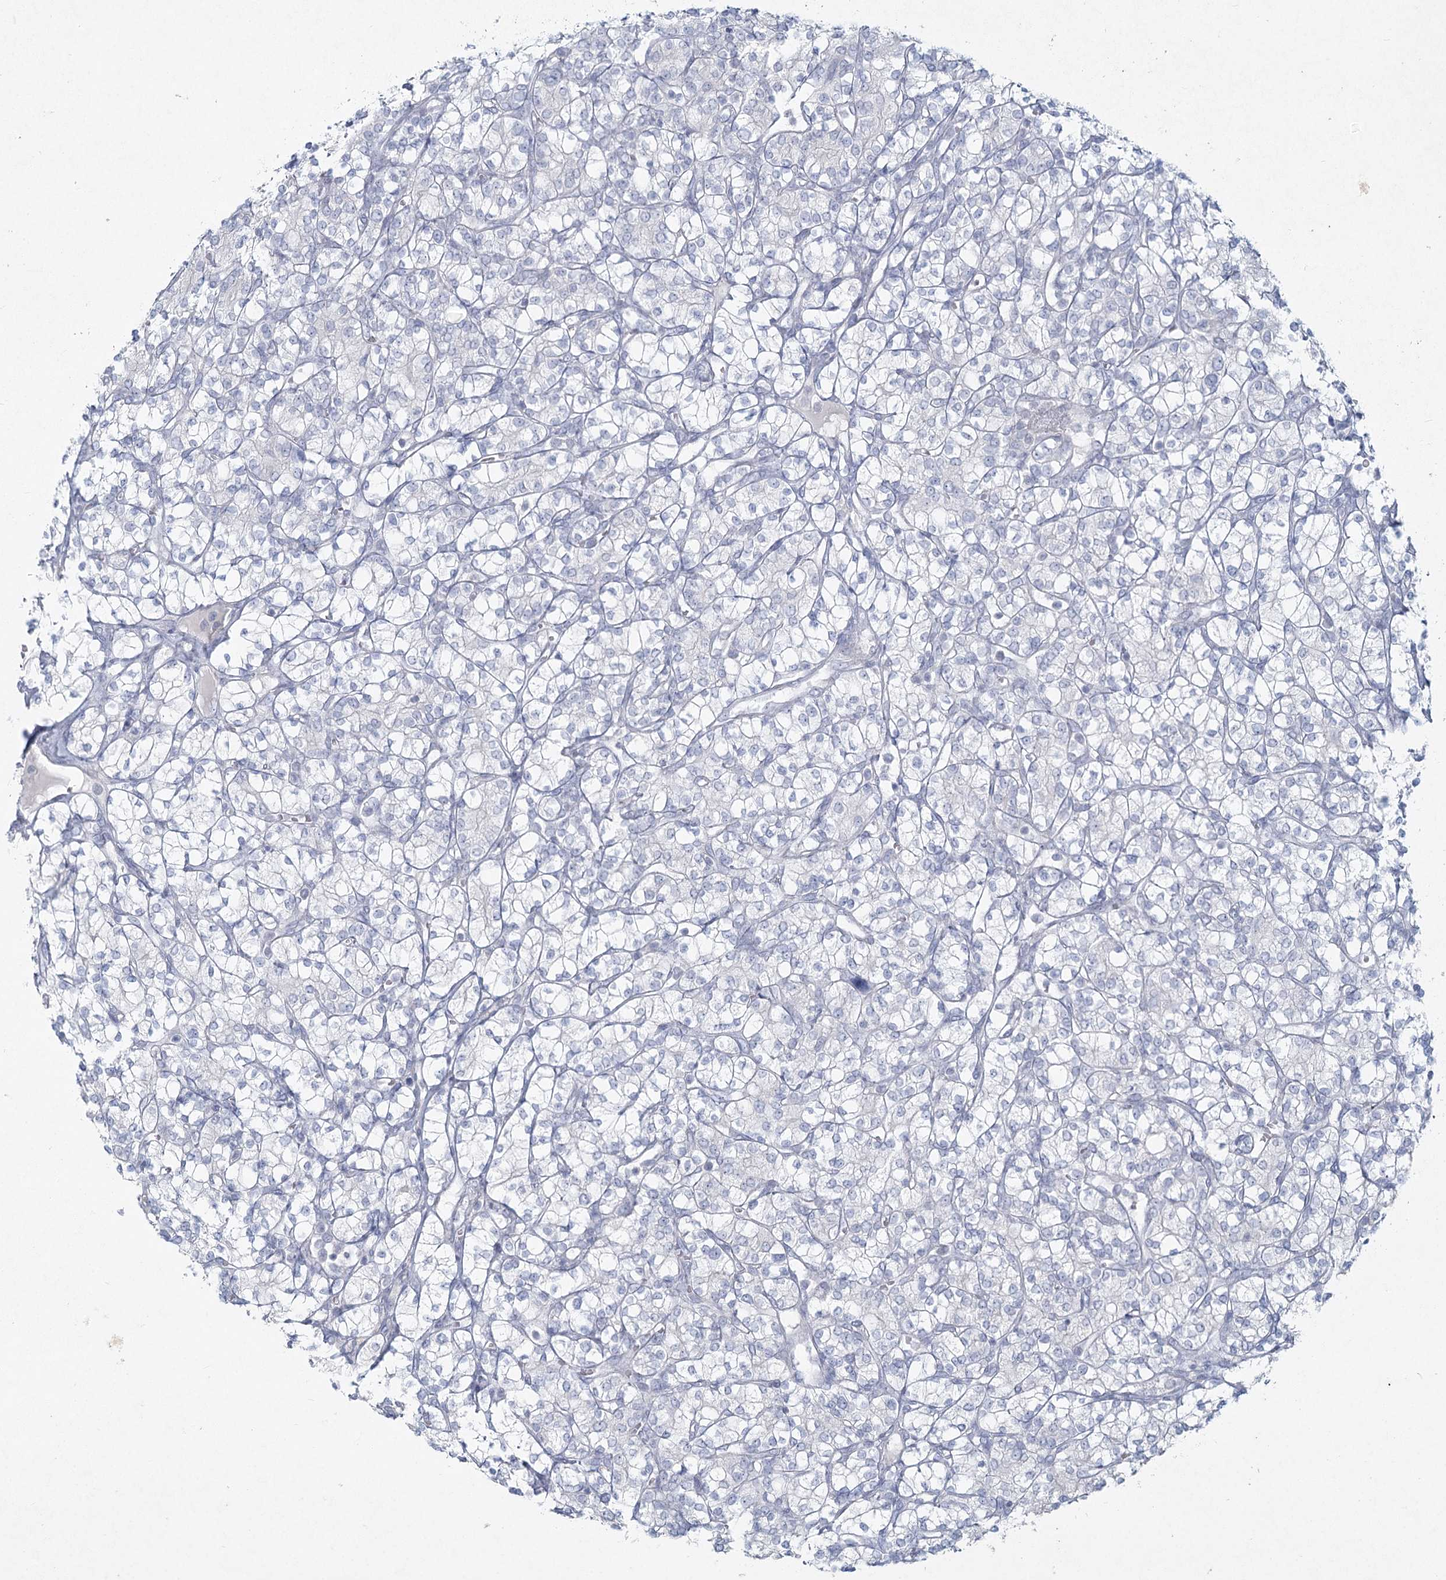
{"staining": {"intensity": "negative", "quantity": "none", "location": "none"}, "tissue": "renal cancer", "cell_type": "Tumor cells", "image_type": "cancer", "snomed": [{"axis": "morphology", "description": "Adenocarcinoma, NOS"}, {"axis": "topography", "description": "Kidney"}], "caption": "Renal cancer (adenocarcinoma) was stained to show a protein in brown. There is no significant staining in tumor cells. (DAB (3,3'-diaminobenzidine) immunohistochemistry with hematoxylin counter stain).", "gene": "LRP2BP", "patient": {"sex": "male", "age": 77}}